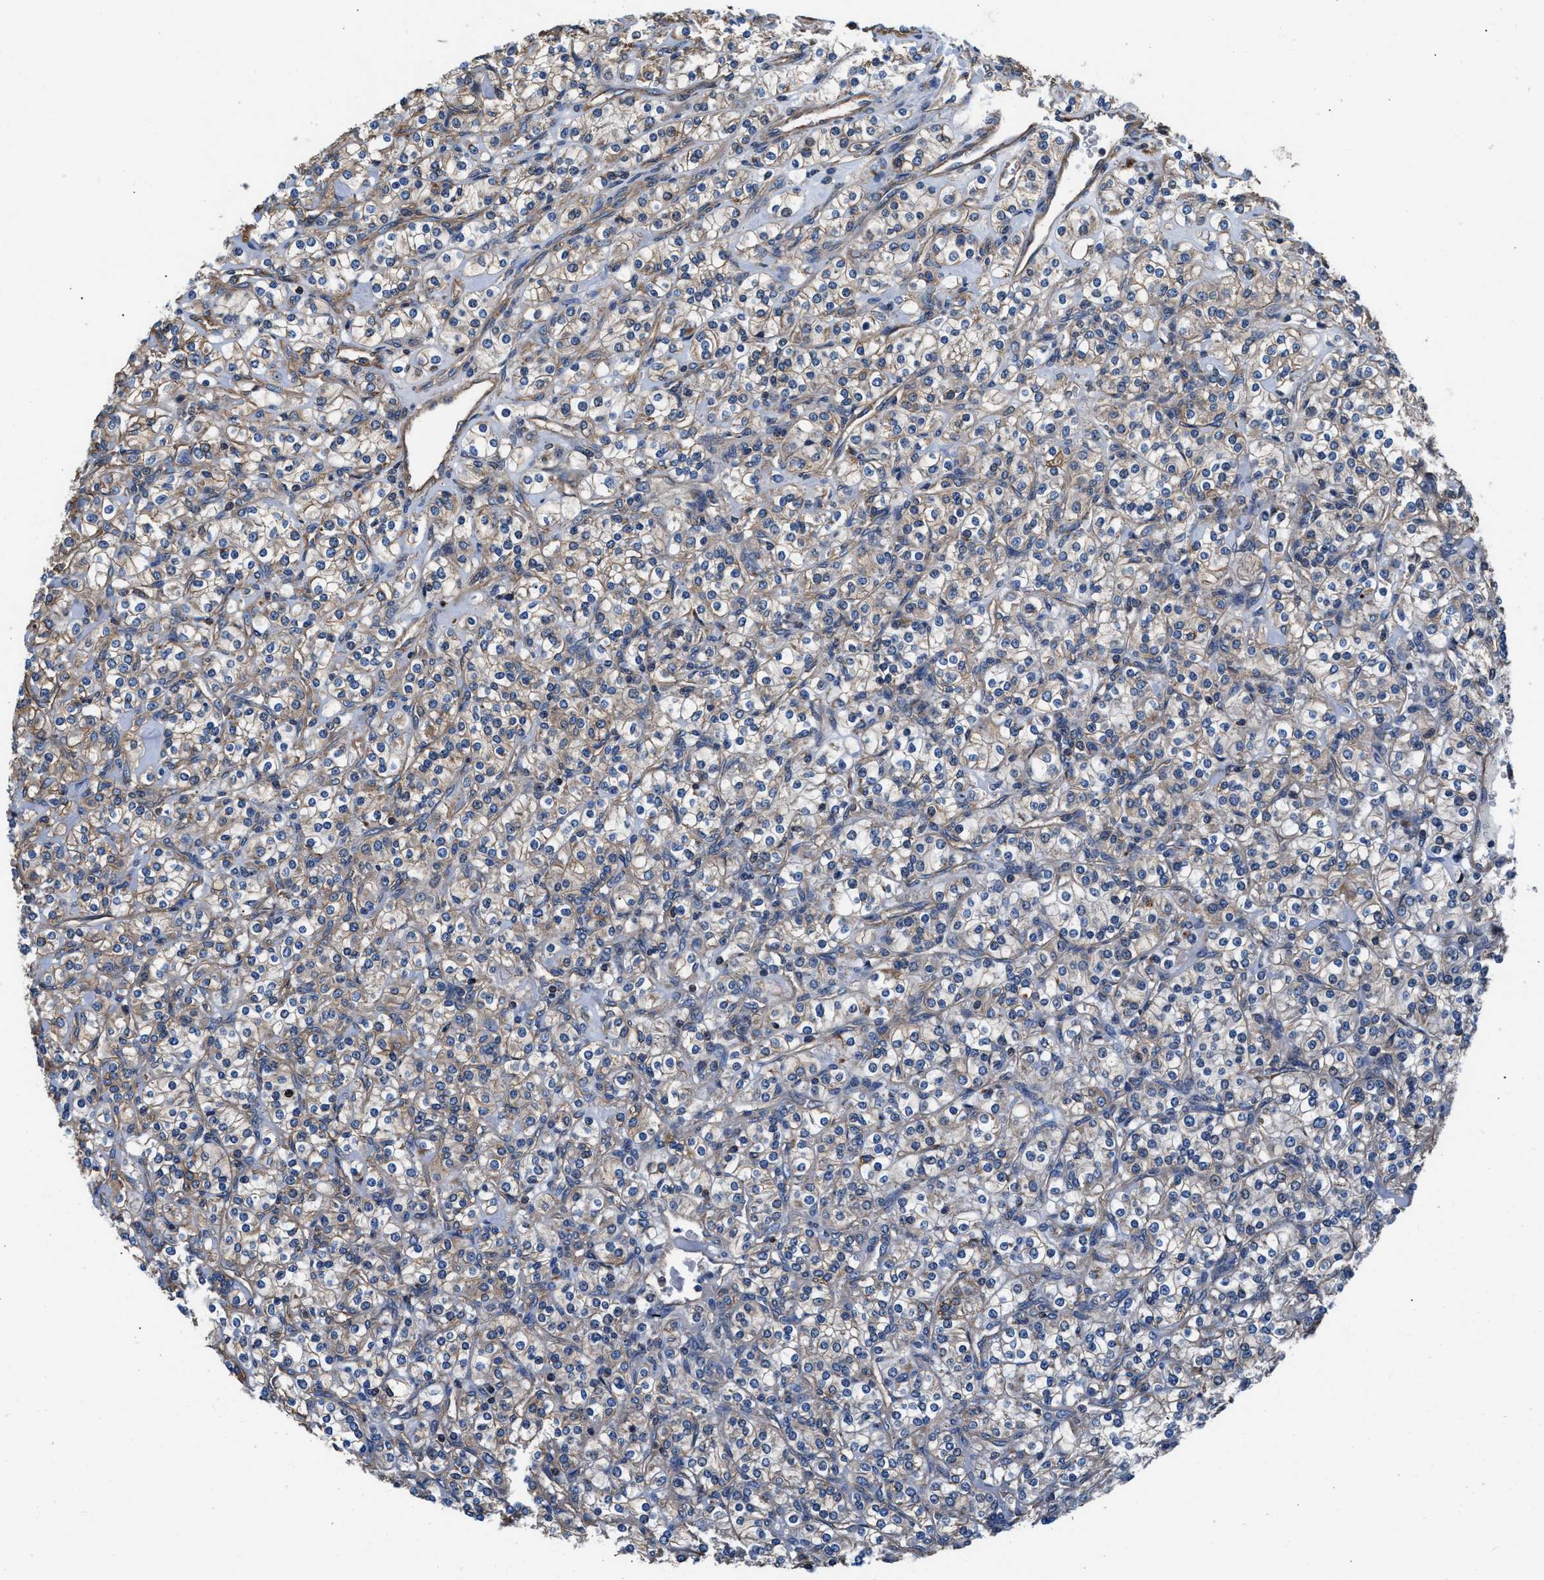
{"staining": {"intensity": "weak", "quantity": ">75%", "location": "cytoplasmic/membranous"}, "tissue": "renal cancer", "cell_type": "Tumor cells", "image_type": "cancer", "snomed": [{"axis": "morphology", "description": "Adenocarcinoma, NOS"}, {"axis": "topography", "description": "Kidney"}], "caption": "A low amount of weak cytoplasmic/membranous staining is appreciated in about >75% of tumor cells in adenocarcinoma (renal) tissue. (Stains: DAB (3,3'-diaminobenzidine) in brown, nuclei in blue, Microscopy: brightfield microscopy at high magnification).", "gene": "NKTR", "patient": {"sex": "male", "age": 77}}